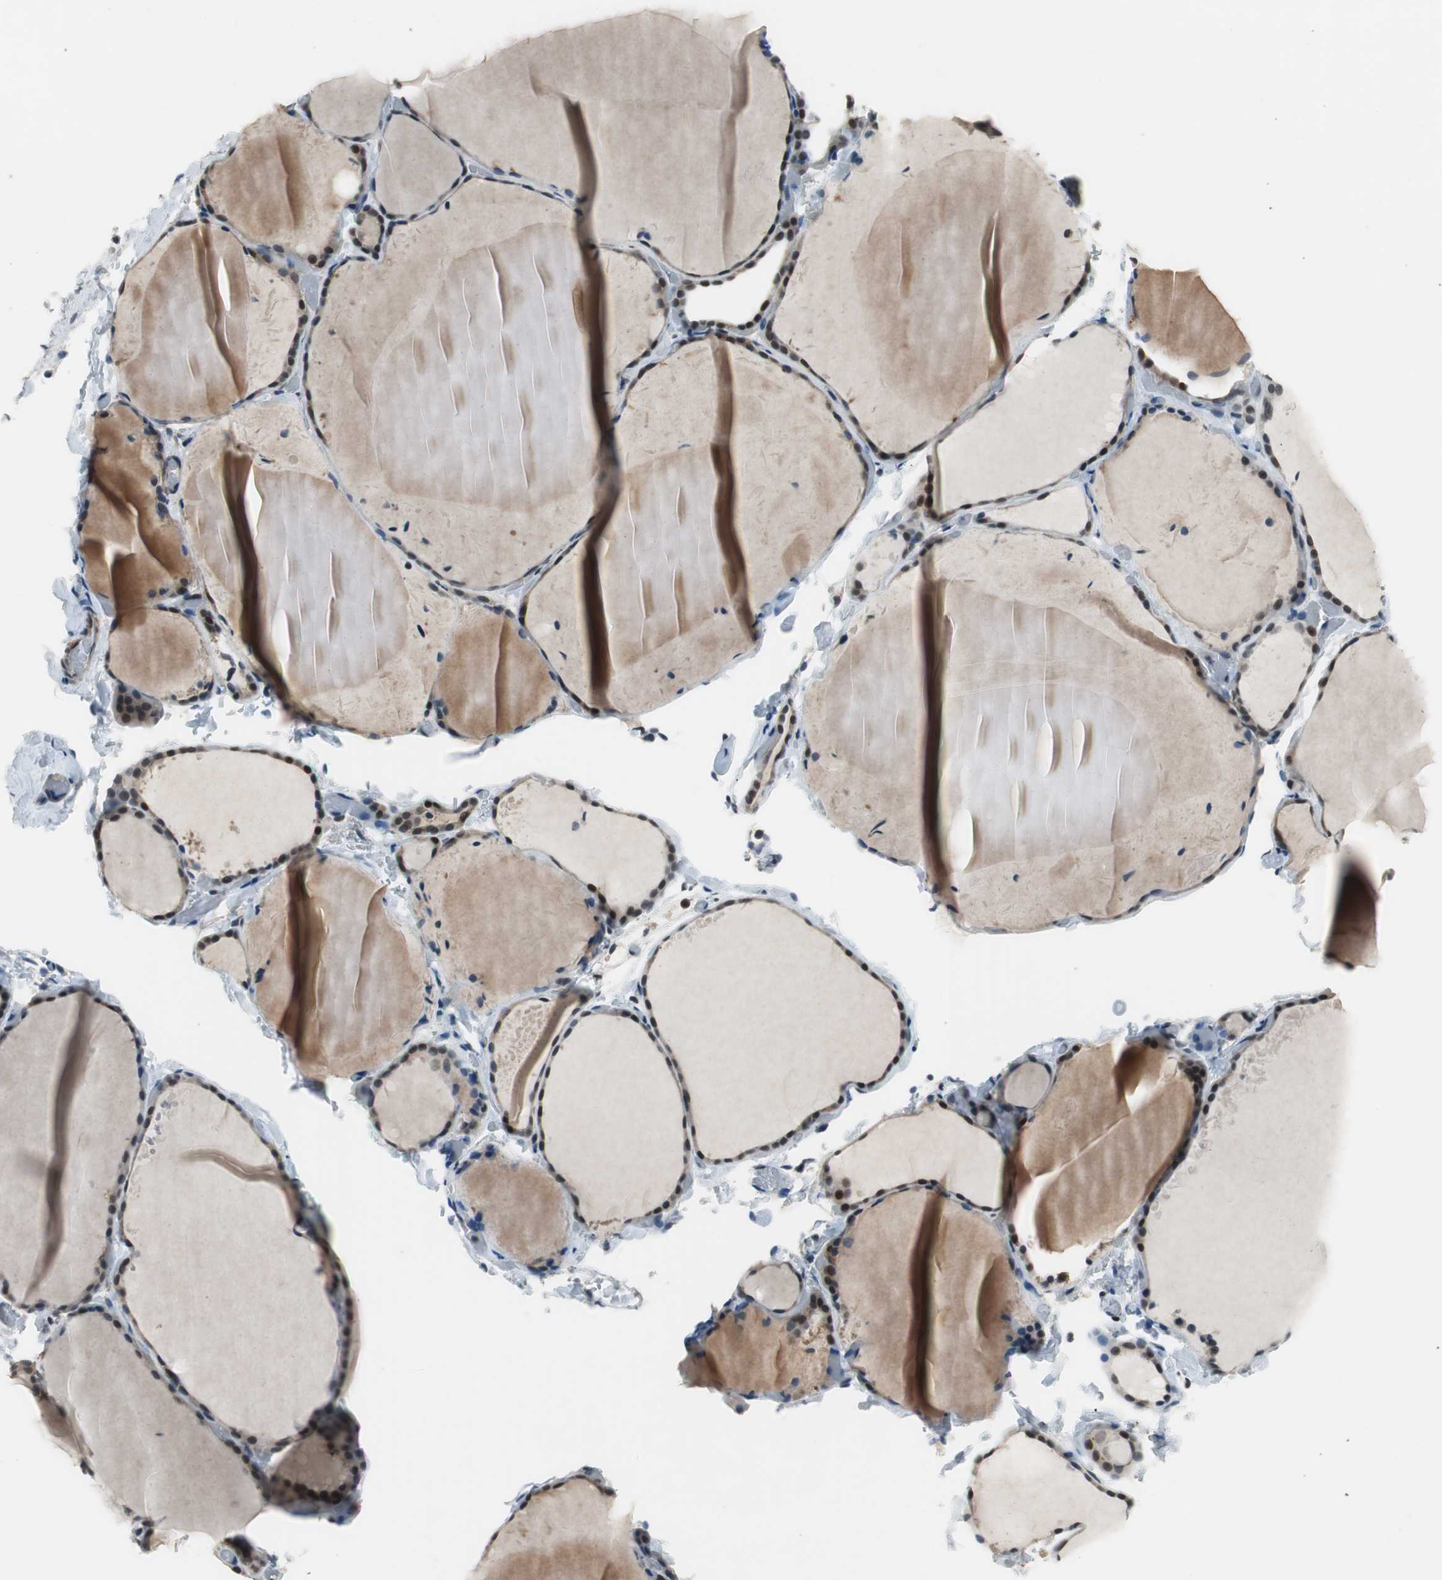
{"staining": {"intensity": "moderate", "quantity": "25%-75%", "location": "cytoplasmic/membranous,nuclear"}, "tissue": "thyroid gland", "cell_type": "Glandular cells", "image_type": "normal", "snomed": [{"axis": "morphology", "description": "Normal tissue, NOS"}, {"axis": "topography", "description": "Thyroid gland"}], "caption": "Human thyroid gland stained for a protein (brown) shows moderate cytoplasmic/membranous,nuclear positive expression in about 25%-75% of glandular cells.", "gene": "MAFB", "patient": {"sex": "female", "age": 22}}